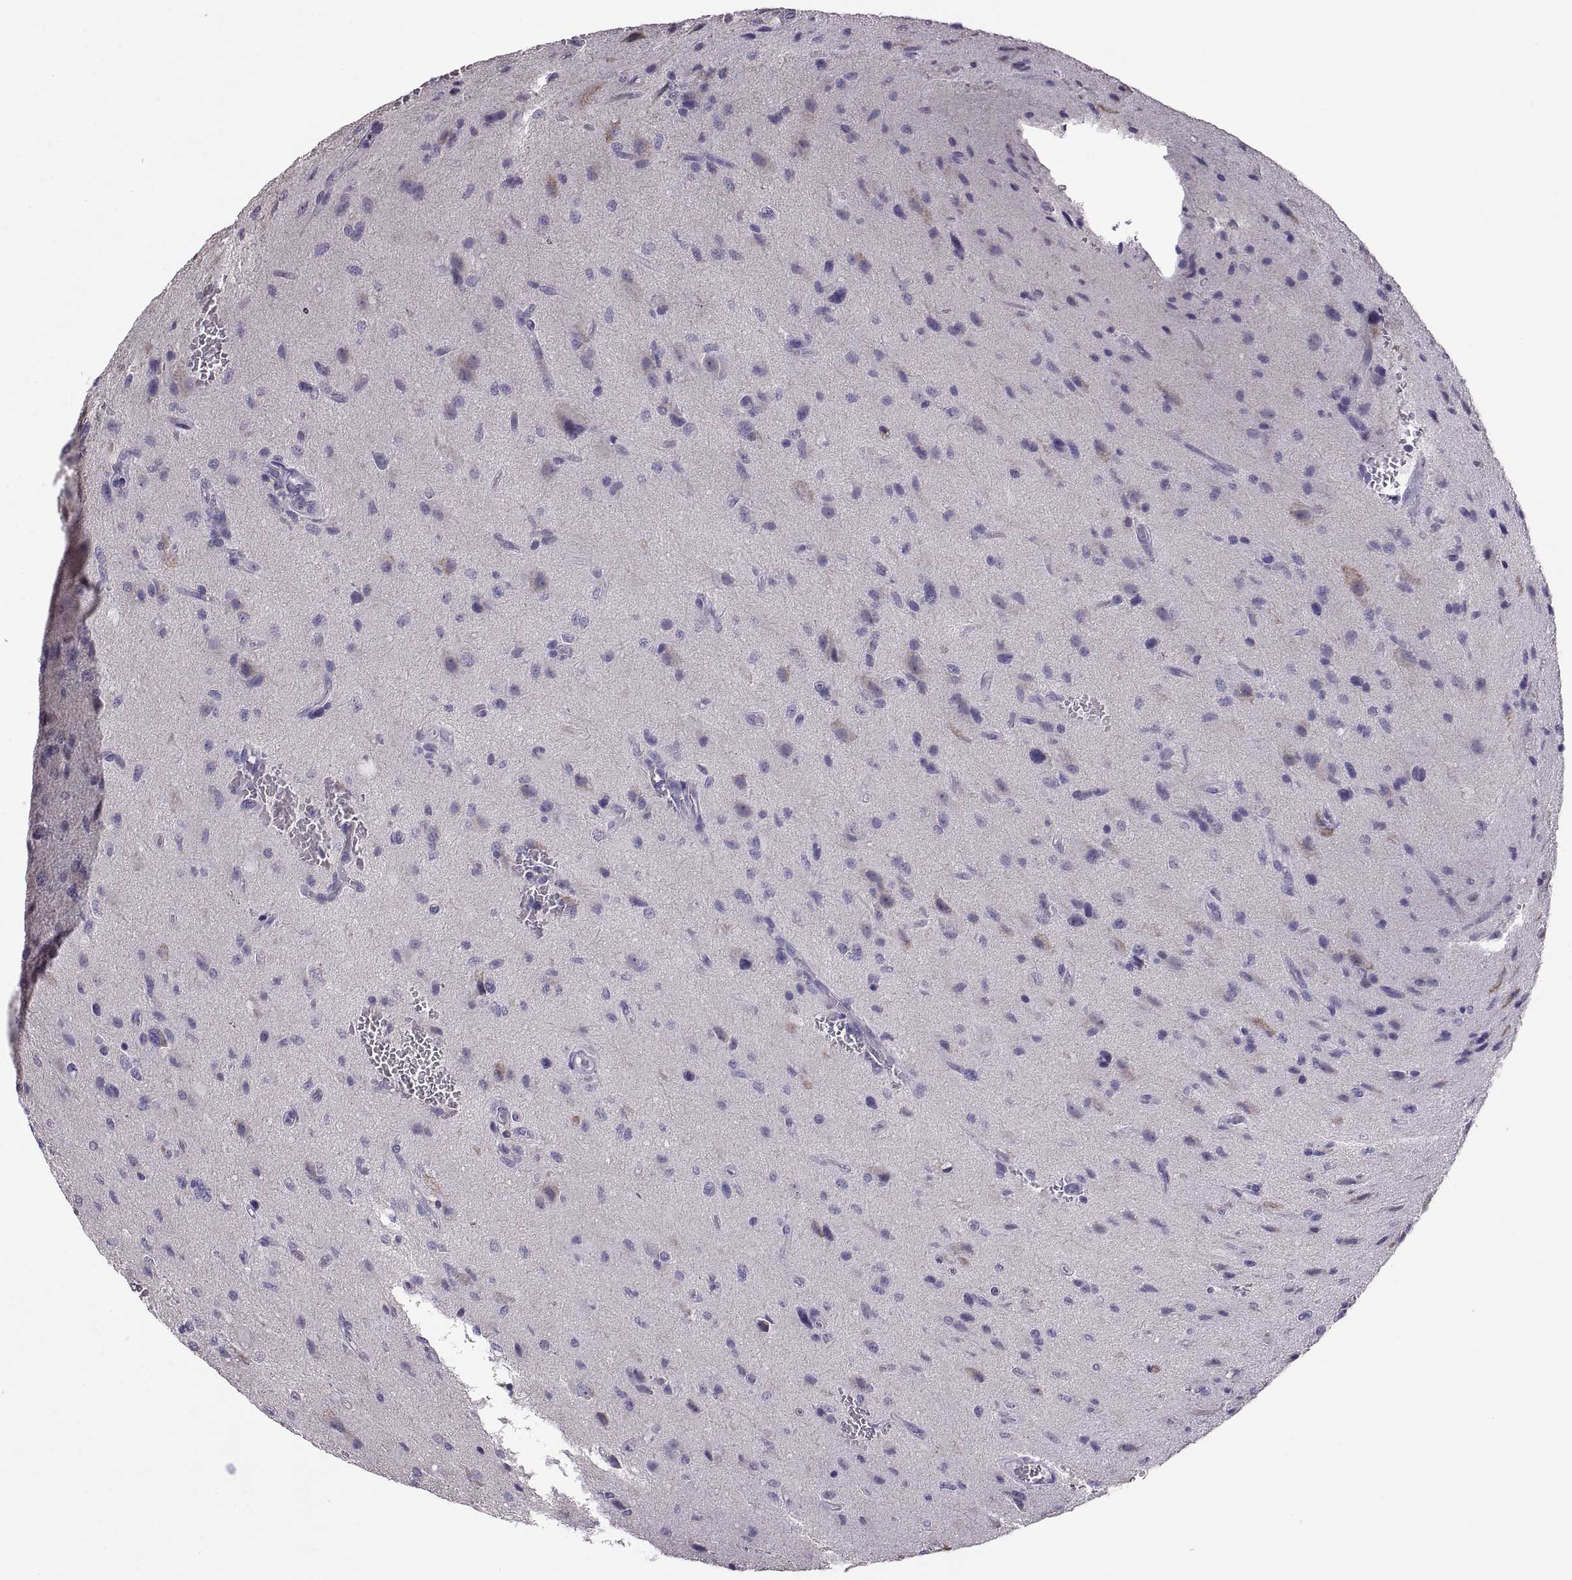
{"staining": {"intensity": "negative", "quantity": "none", "location": "none"}, "tissue": "glioma", "cell_type": "Tumor cells", "image_type": "cancer", "snomed": [{"axis": "morphology", "description": "Glioma, malignant, NOS"}, {"axis": "morphology", "description": "Glioma, malignant, High grade"}, {"axis": "topography", "description": "Brain"}], "caption": "Tumor cells show no significant protein expression in glioma (malignant). (DAB immunohistochemistry with hematoxylin counter stain).", "gene": "TNNC1", "patient": {"sex": "female", "age": 71}}